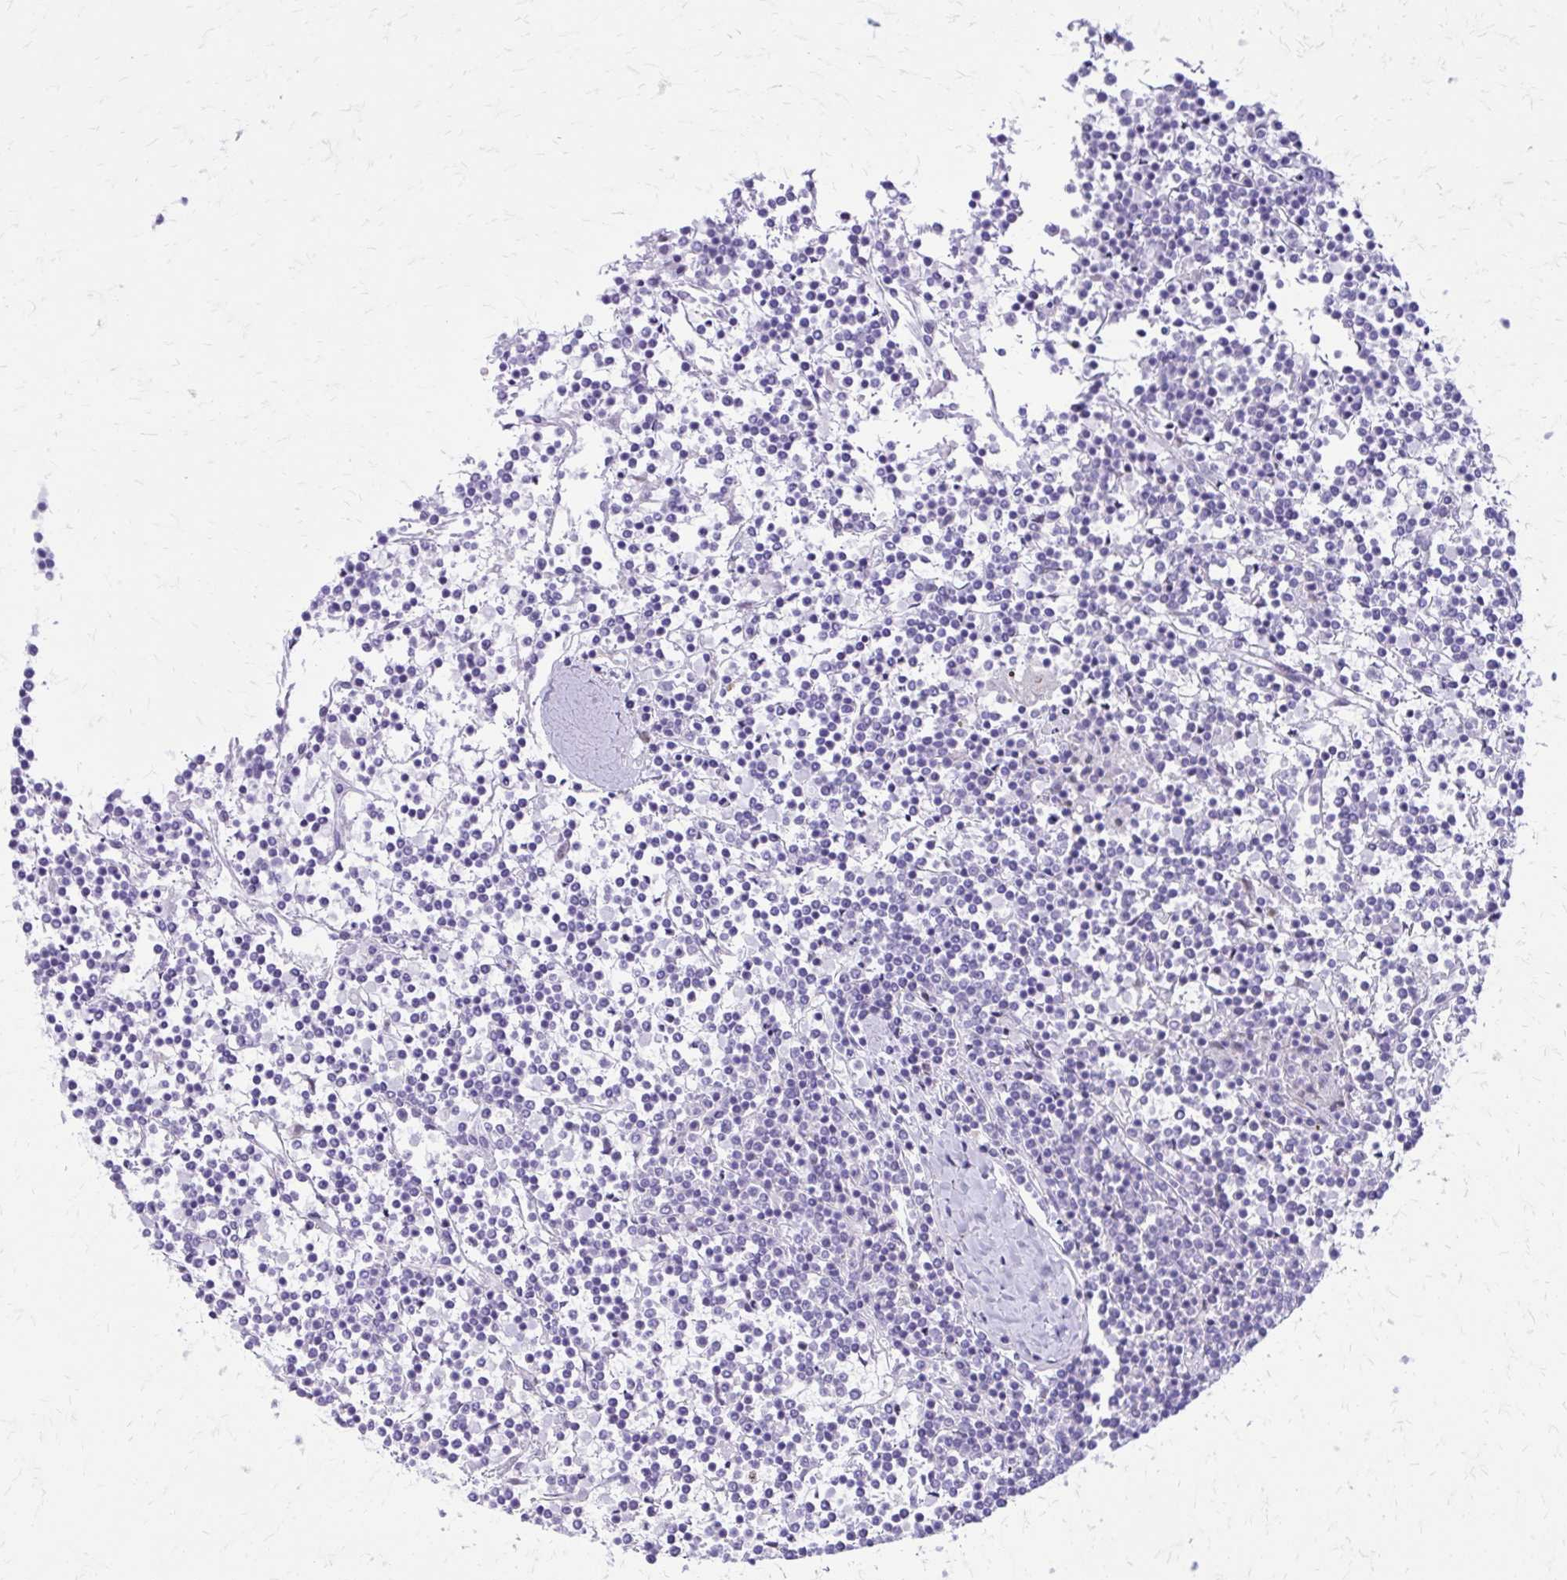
{"staining": {"intensity": "negative", "quantity": "none", "location": "none"}, "tissue": "lymphoma", "cell_type": "Tumor cells", "image_type": "cancer", "snomed": [{"axis": "morphology", "description": "Malignant lymphoma, non-Hodgkin's type, Low grade"}, {"axis": "topography", "description": "Spleen"}], "caption": "Human lymphoma stained for a protein using IHC displays no positivity in tumor cells.", "gene": "LCN15", "patient": {"sex": "female", "age": 19}}